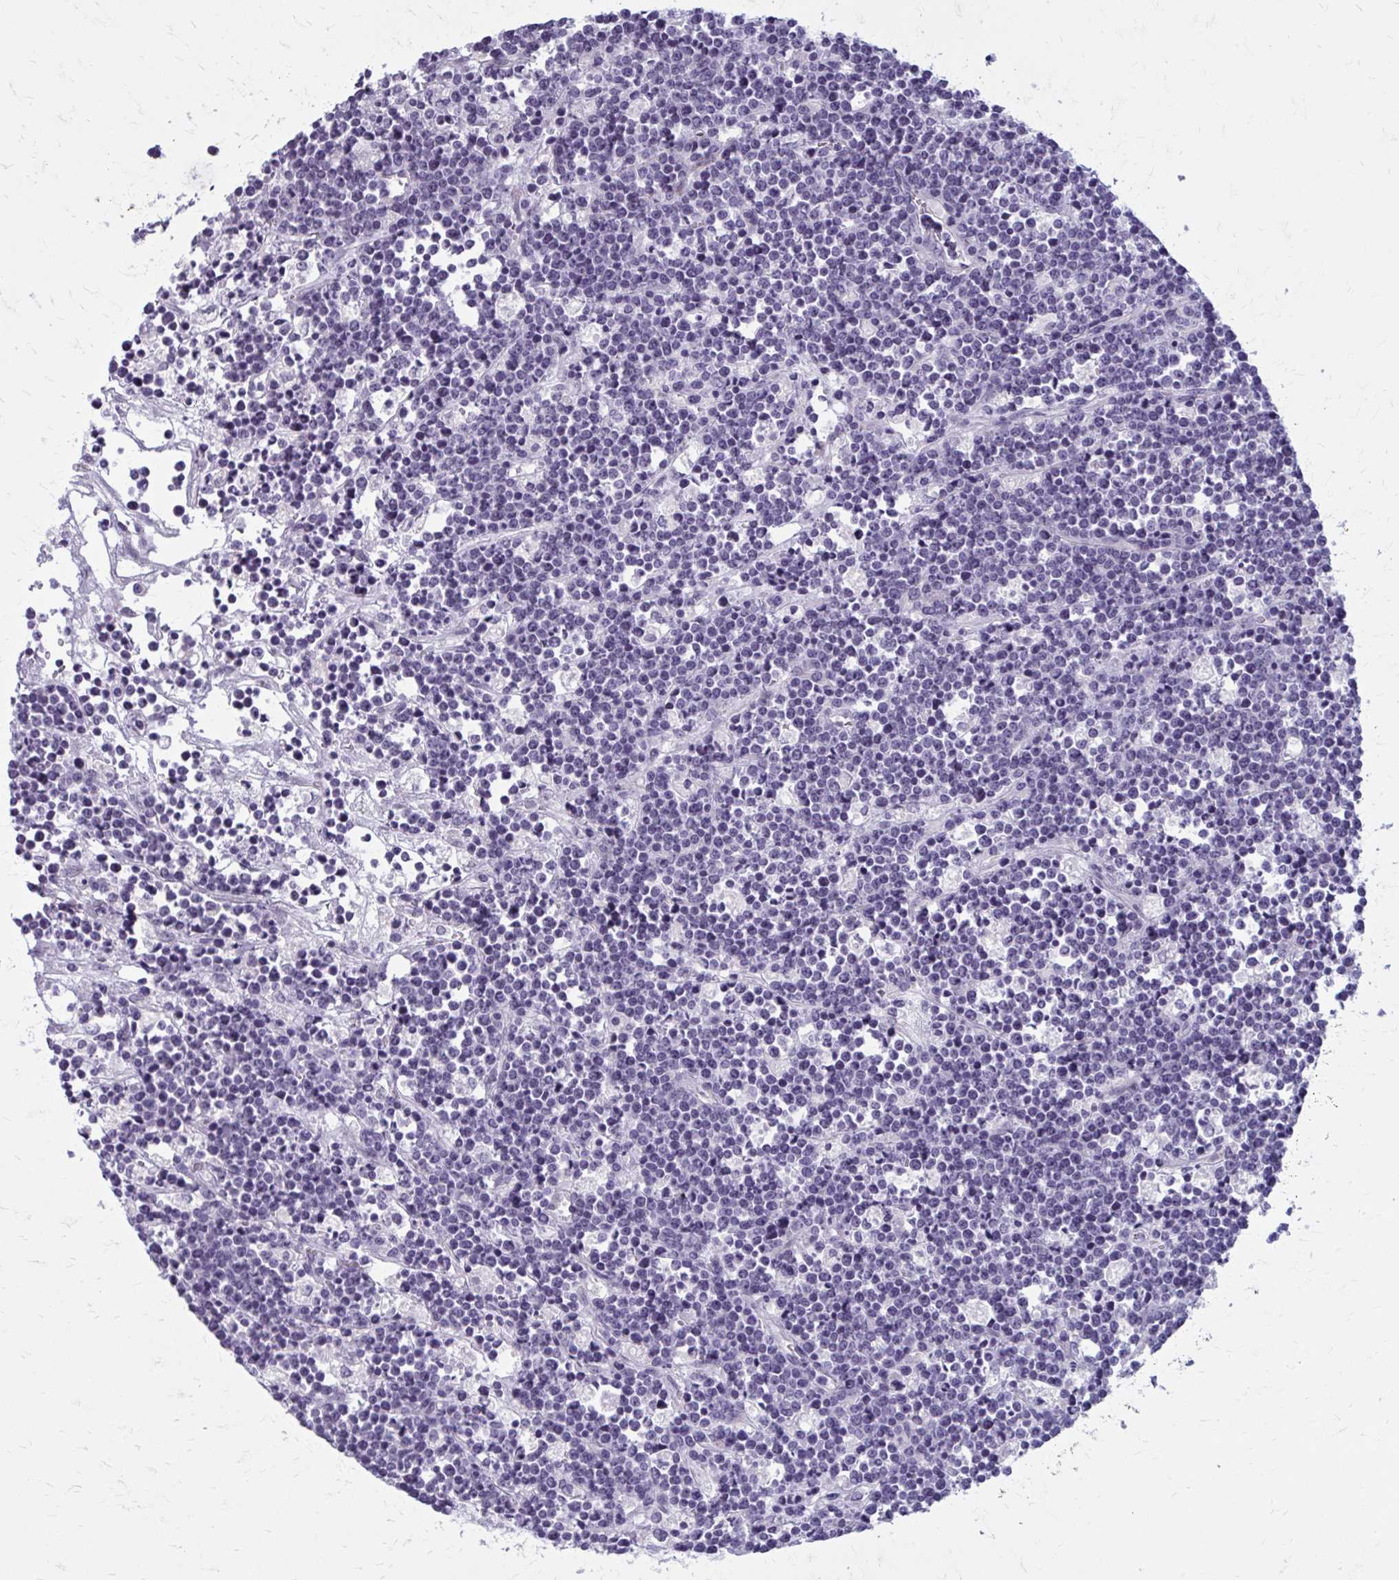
{"staining": {"intensity": "negative", "quantity": "none", "location": "none"}, "tissue": "lymphoma", "cell_type": "Tumor cells", "image_type": "cancer", "snomed": [{"axis": "morphology", "description": "Malignant lymphoma, non-Hodgkin's type, High grade"}, {"axis": "topography", "description": "Ovary"}], "caption": "Tumor cells show no significant protein positivity in high-grade malignant lymphoma, non-Hodgkin's type.", "gene": "CASQ2", "patient": {"sex": "female", "age": 56}}